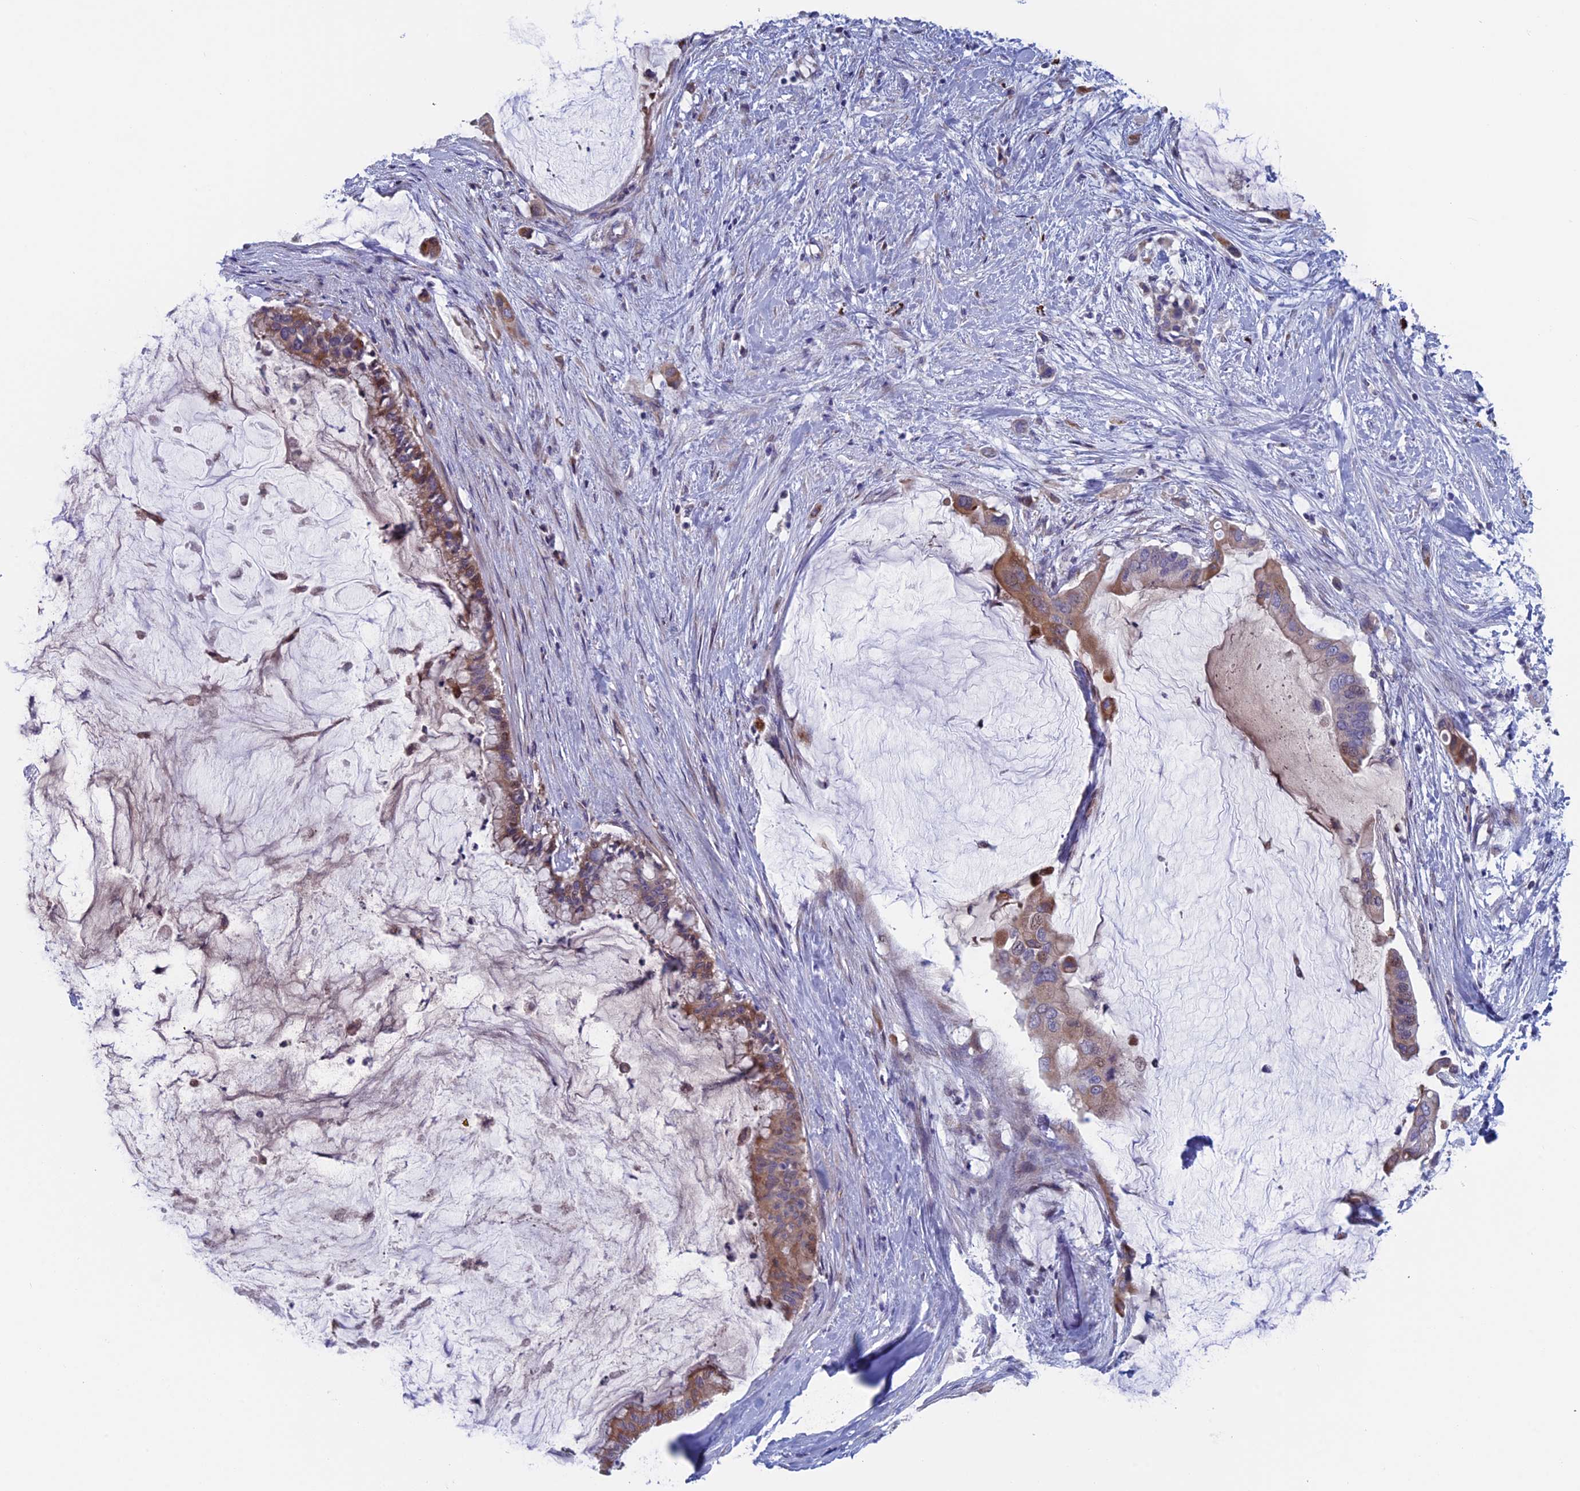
{"staining": {"intensity": "moderate", "quantity": "25%-75%", "location": "cytoplasmic/membranous"}, "tissue": "pancreatic cancer", "cell_type": "Tumor cells", "image_type": "cancer", "snomed": [{"axis": "morphology", "description": "Adenocarcinoma, NOS"}, {"axis": "topography", "description": "Pancreas"}], "caption": "Immunohistochemistry of adenocarcinoma (pancreatic) exhibits medium levels of moderate cytoplasmic/membranous positivity in approximately 25%-75% of tumor cells. The staining was performed using DAB (3,3'-diaminobenzidine) to visualize the protein expression in brown, while the nuclei were stained in blue with hematoxylin (Magnification: 20x).", "gene": "NIBAN3", "patient": {"sex": "male", "age": 41}}